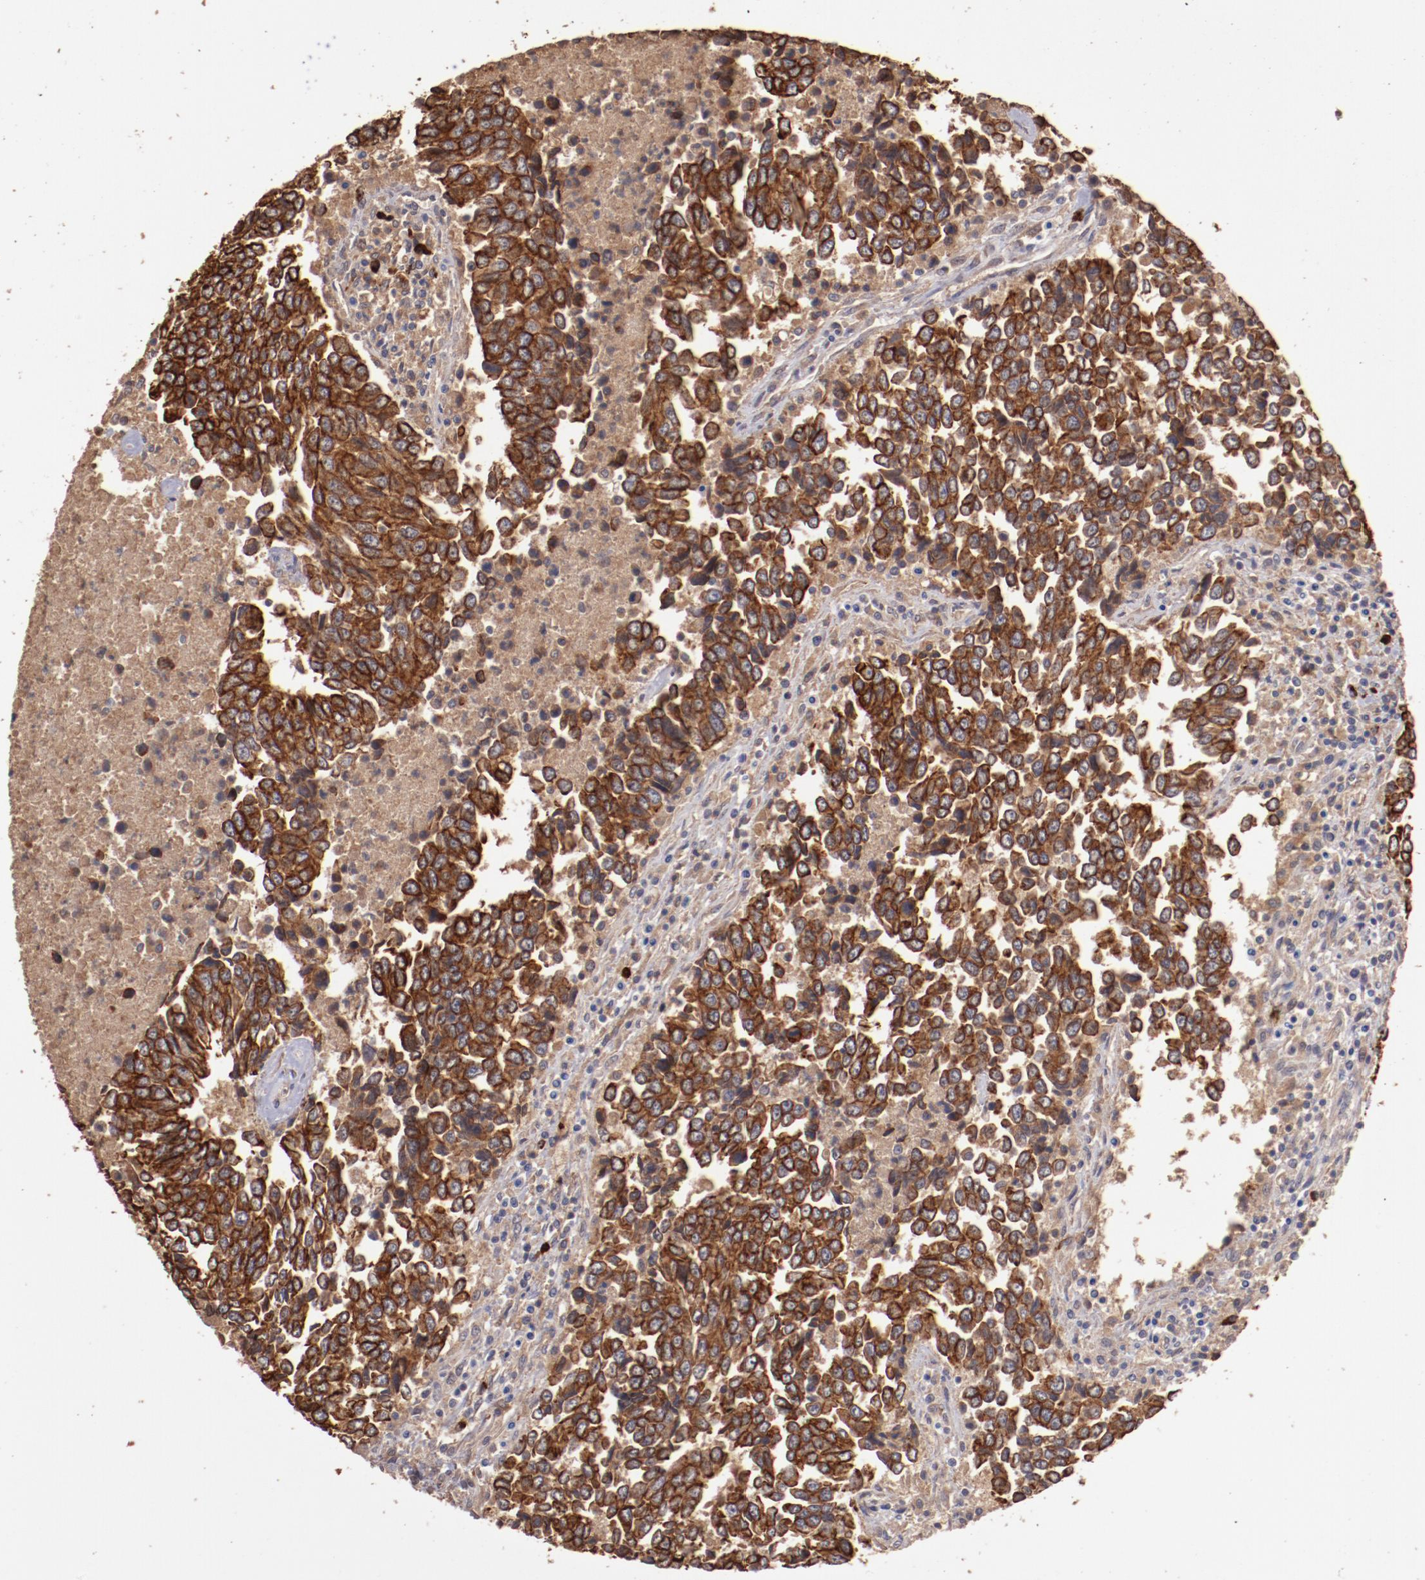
{"staining": {"intensity": "moderate", "quantity": ">75%", "location": "cytoplasmic/membranous"}, "tissue": "urothelial cancer", "cell_type": "Tumor cells", "image_type": "cancer", "snomed": [{"axis": "morphology", "description": "Urothelial carcinoma, High grade"}, {"axis": "topography", "description": "Urinary bladder"}], "caption": "IHC staining of high-grade urothelial carcinoma, which shows medium levels of moderate cytoplasmic/membranous staining in approximately >75% of tumor cells indicating moderate cytoplasmic/membranous protein staining. The staining was performed using DAB (brown) for protein detection and nuclei were counterstained in hematoxylin (blue).", "gene": "SRRD", "patient": {"sex": "male", "age": 86}}